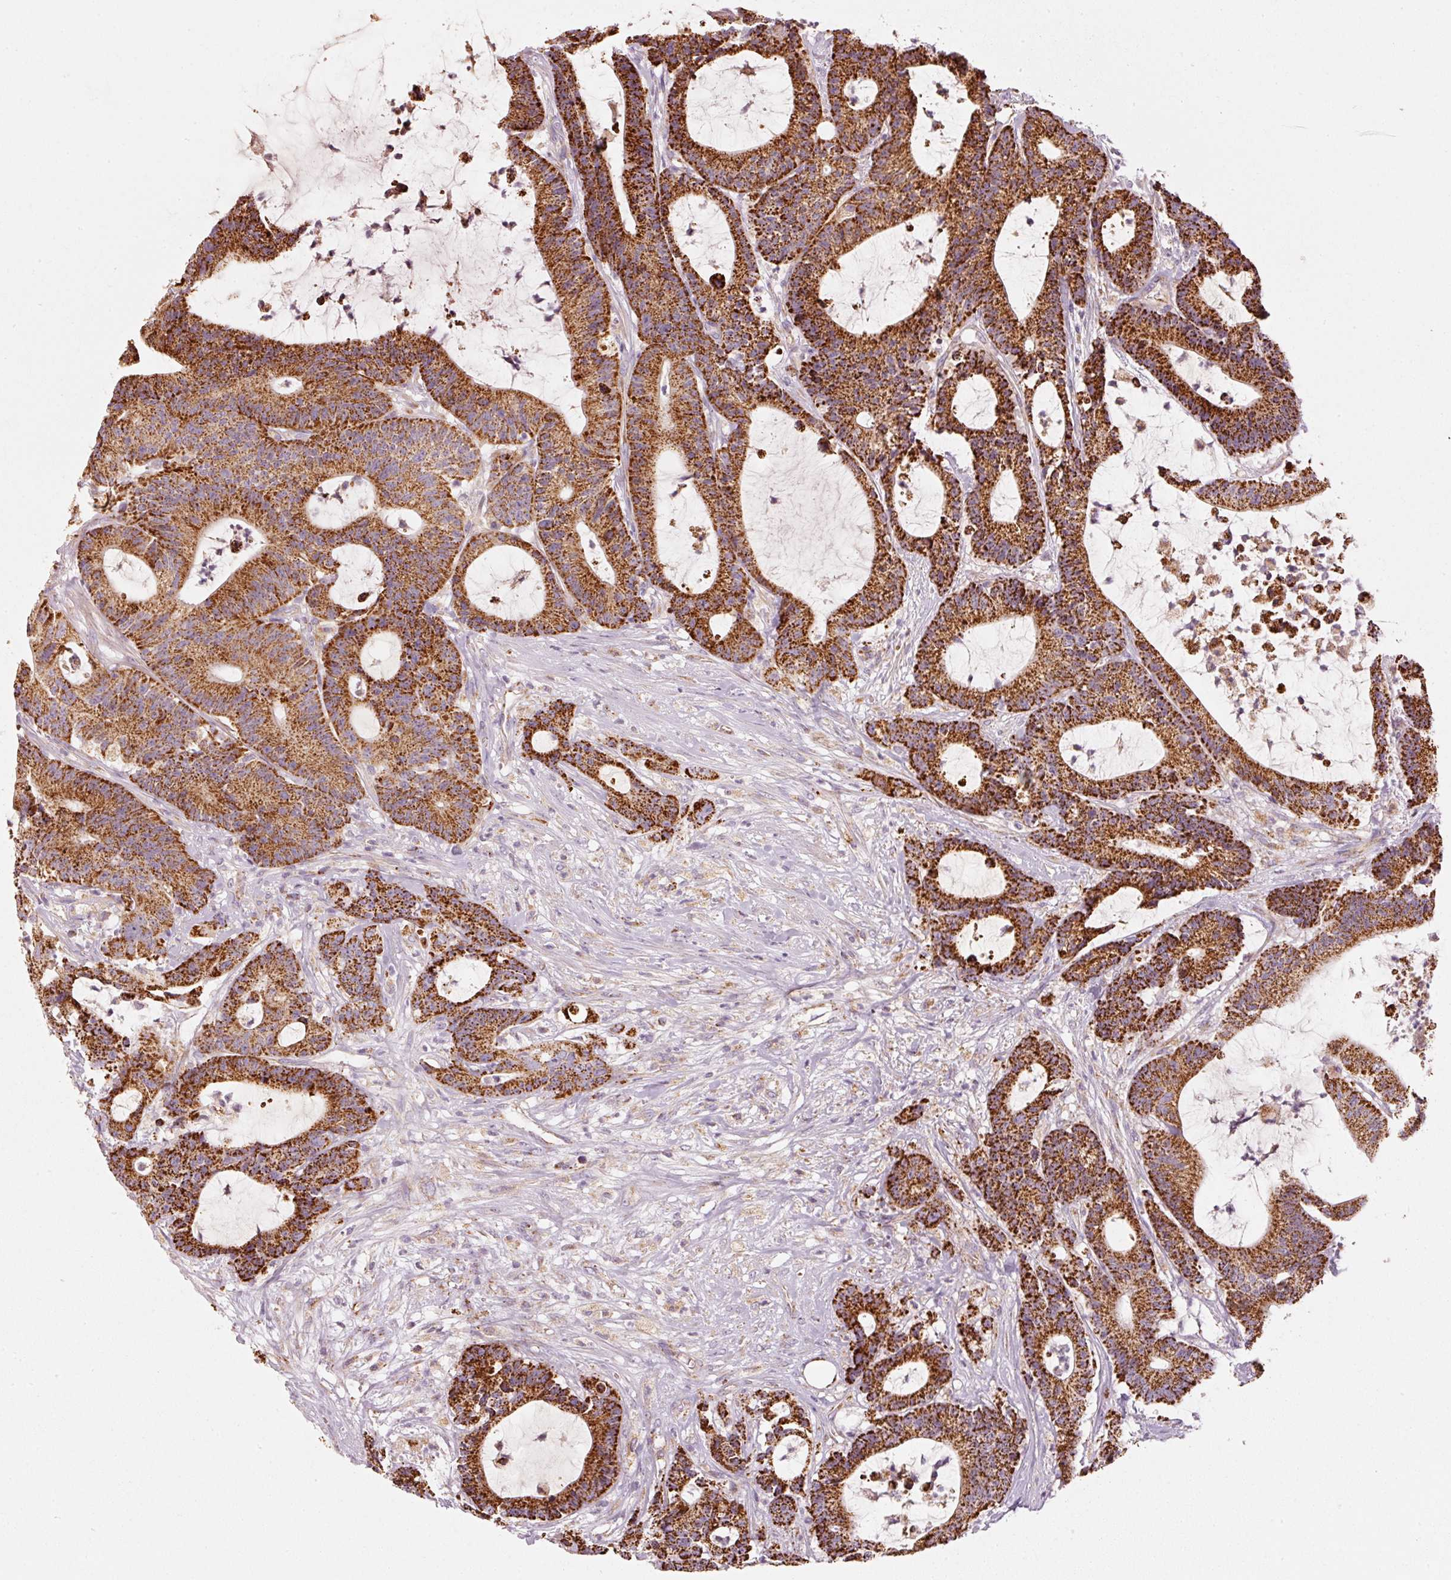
{"staining": {"intensity": "strong", "quantity": ">75%", "location": "cytoplasmic/membranous"}, "tissue": "colorectal cancer", "cell_type": "Tumor cells", "image_type": "cancer", "snomed": [{"axis": "morphology", "description": "Adenocarcinoma, NOS"}, {"axis": "topography", "description": "Colon"}], "caption": "Tumor cells show high levels of strong cytoplasmic/membranous staining in approximately >75% of cells in colorectal cancer.", "gene": "C17orf98", "patient": {"sex": "female", "age": 84}}